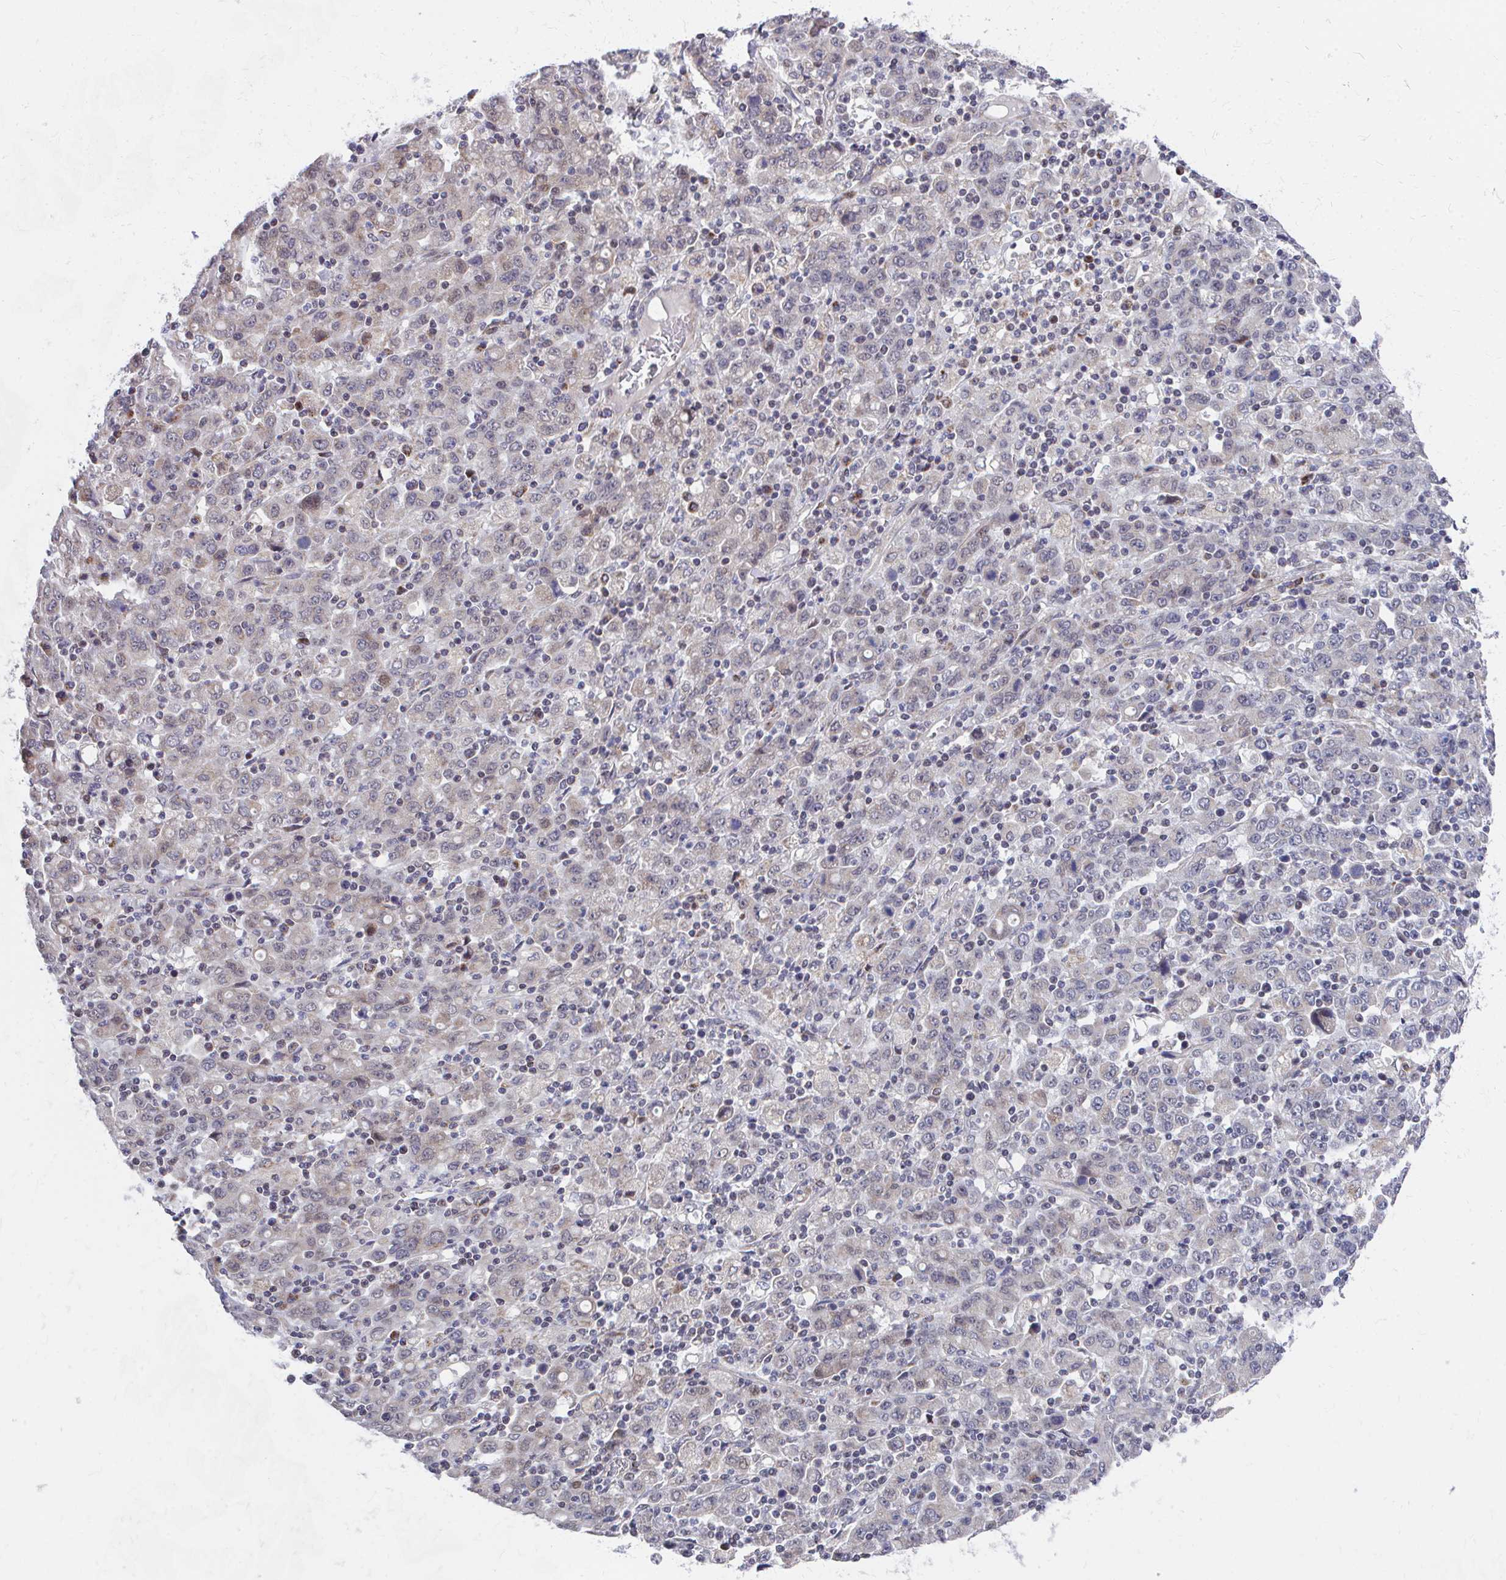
{"staining": {"intensity": "weak", "quantity": "<25%", "location": "cytoplasmic/membranous"}, "tissue": "stomach cancer", "cell_type": "Tumor cells", "image_type": "cancer", "snomed": [{"axis": "morphology", "description": "Adenocarcinoma, NOS"}, {"axis": "topography", "description": "Stomach, upper"}], "caption": "DAB immunohistochemical staining of stomach cancer shows no significant positivity in tumor cells.", "gene": "PEX3", "patient": {"sex": "male", "age": 69}}